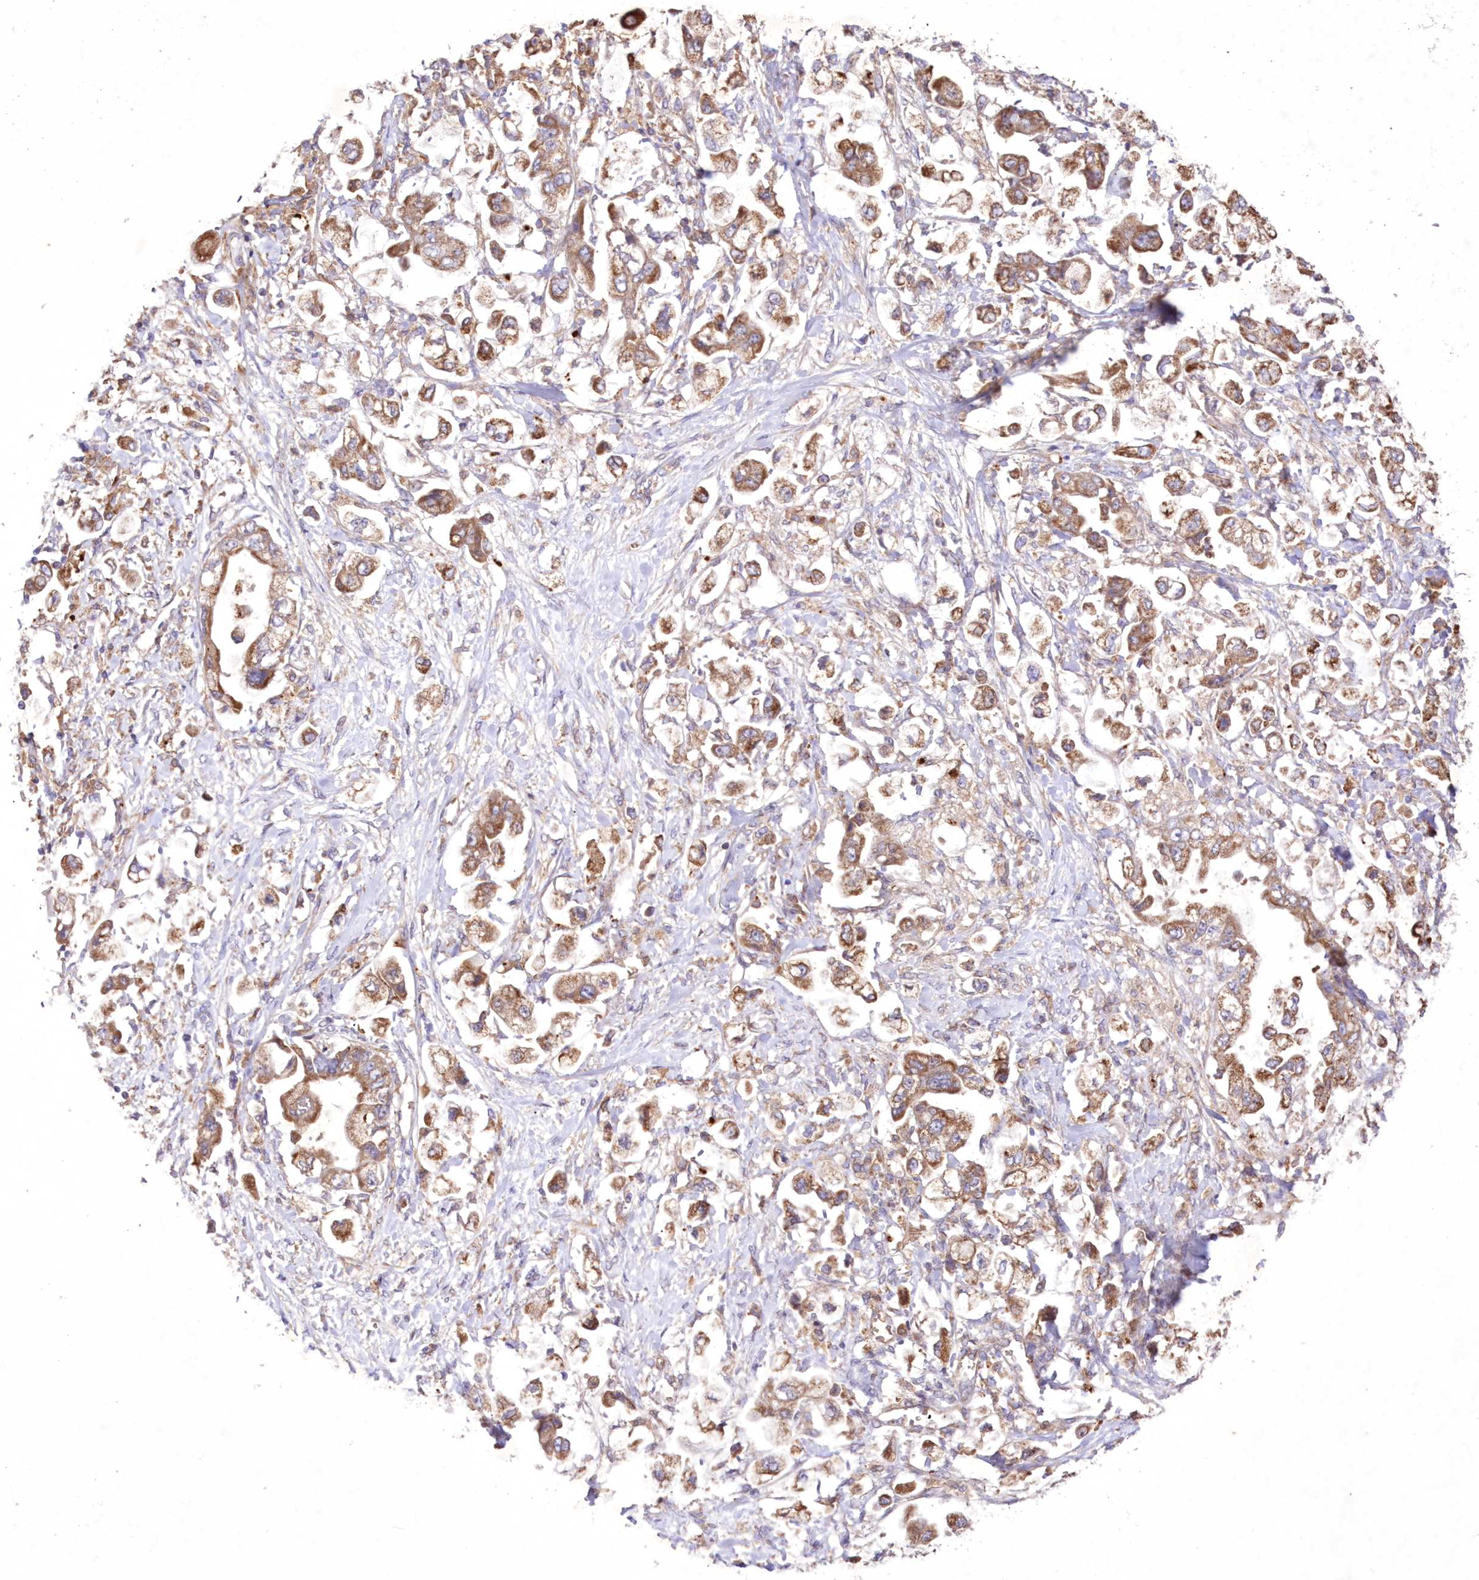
{"staining": {"intensity": "moderate", "quantity": ">75%", "location": "cytoplasmic/membranous"}, "tissue": "stomach cancer", "cell_type": "Tumor cells", "image_type": "cancer", "snomed": [{"axis": "morphology", "description": "Adenocarcinoma, NOS"}, {"axis": "topography", "description": "Stomach"}], "caption": "Adenocarcinoma (stomach) stained with a brown dye shows moderate cytoplasmic/membranous positive positivity in approximately >75% of tumor cells.", "gene": "FCHO2", "patient": {"sex": "male", "age": 62}}